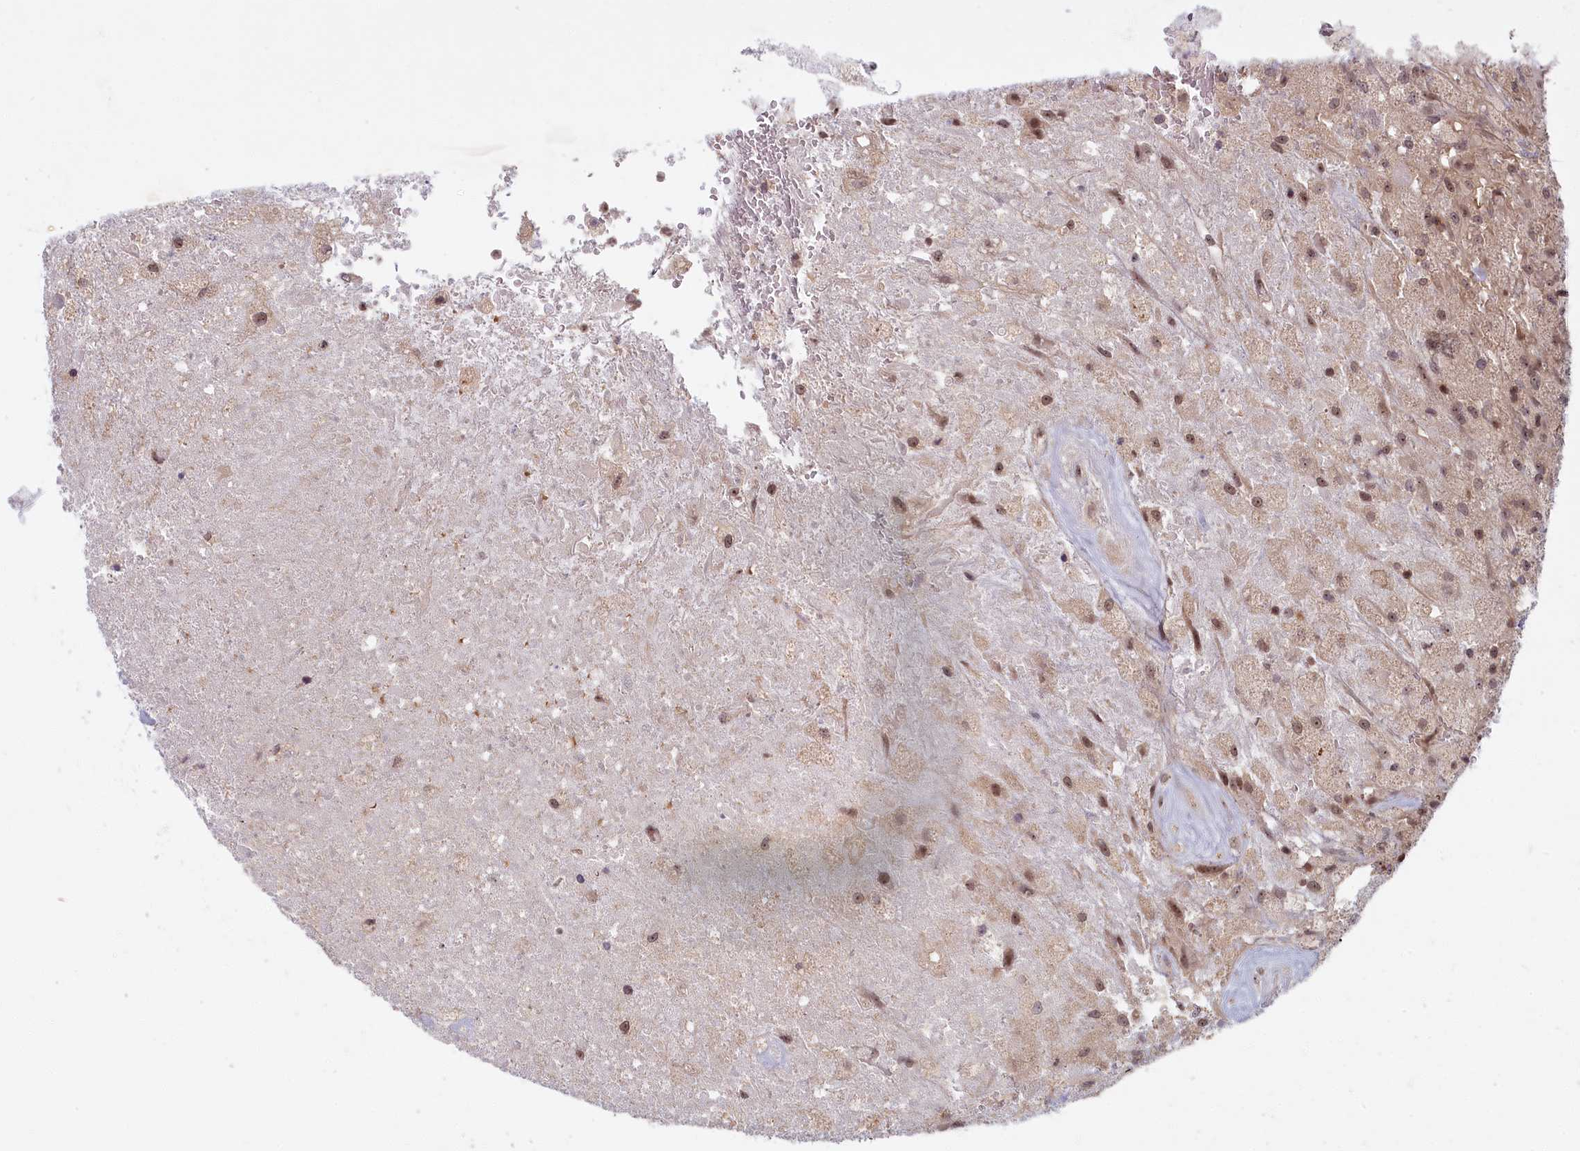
{"staining": {"intensity": "moderate", "quantity": "25%-75%", "location": "nuclear"}, "tissue": "glioma", "cell_type": "Tumor cells", "image_type": "cancer", "snomed": [{"axis": "morphology", "description": "Glioma, malignant, High grade"}, {"axis": "topography", "description": "Brain"}], "caption": "A brown stain labels moderate nuclear expression of a protein in human malignant glioma (high-grade) tumor cells.", "gene": "SNRK", "patient": {"sex": "male", "age": 56}}